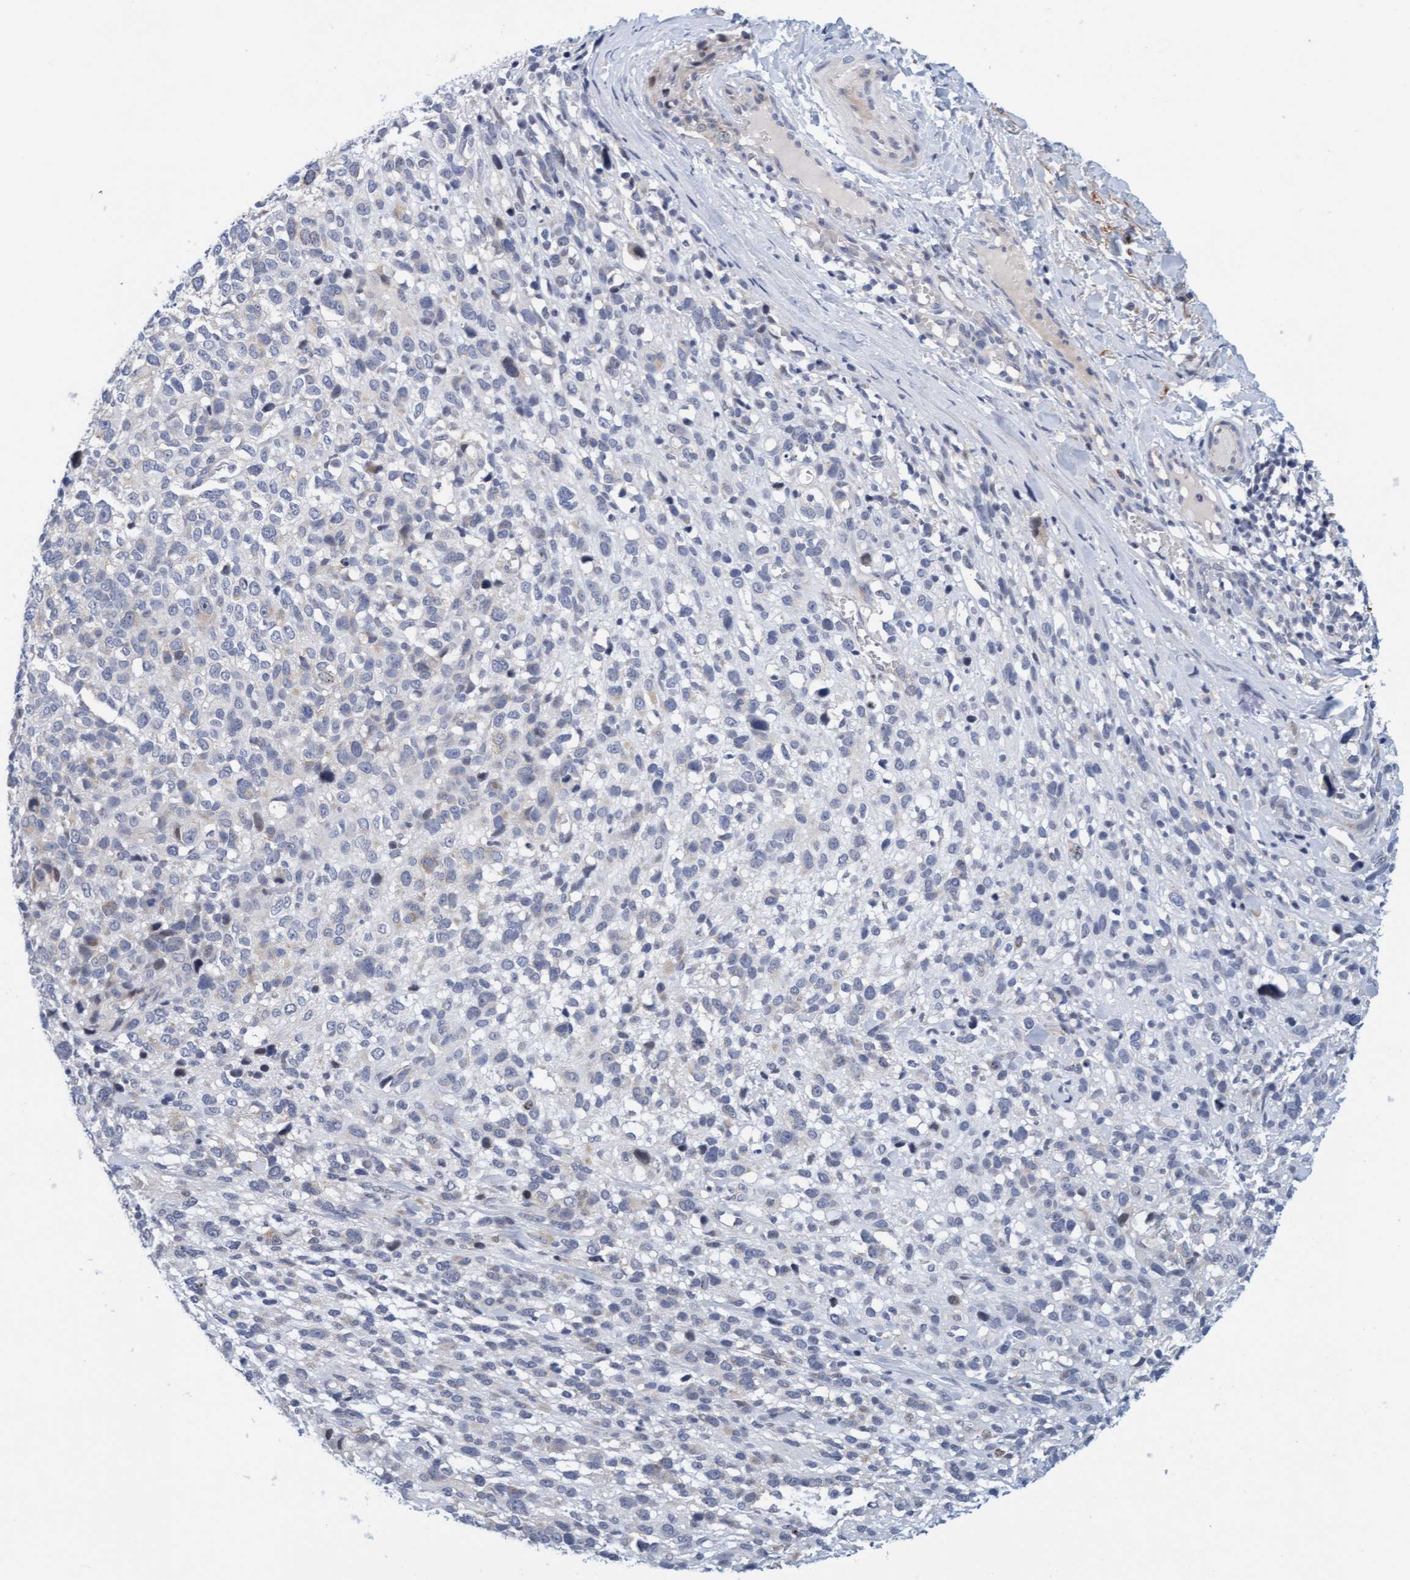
{"staining": {"intensity": "negative", "quantity": "none", "location": "none"}, "tissue": "melanoma", "cell_type": "Tumor cells", "image_type": "cancer", "snomed": [{"axis": "morphology", "description": "Malignant melanoma, NOS"}, {"axis": "topography", "description": "Skin"}], "caption": "Melanoma was stained to show a protein in brown. There is no significant expression in tumor cells.", "gene": "ZC3H3", "patient": {"sex": "female", "age": 55}}